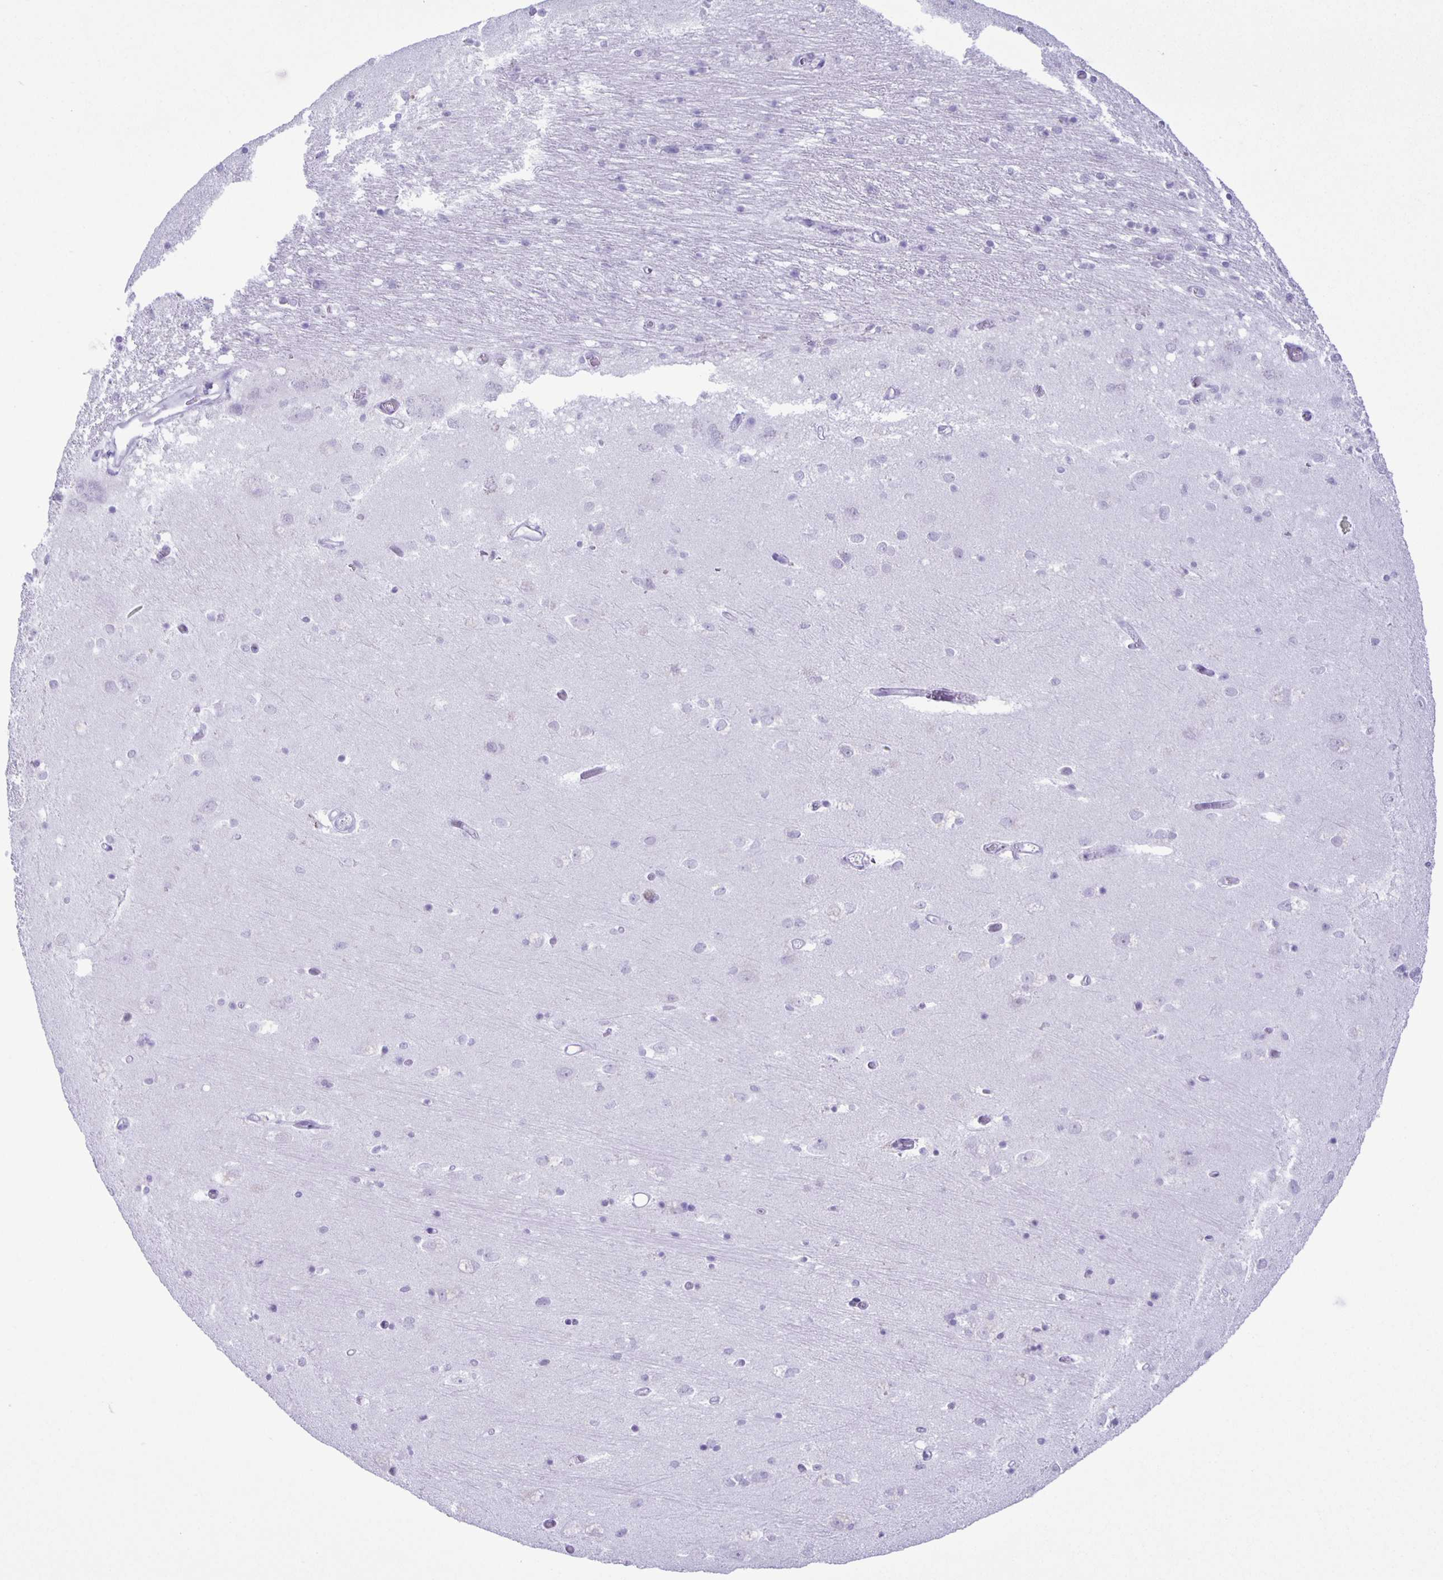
{"staining": {"intensity": "negative", "quantity": "none", "location": "none"}, "tissue": "caudate", "cell_type": "Glial cells", "image_type": "normal", "snomed": [{"axis": "morphology", "description": "Normal tissue, NOS"}, {"axis": "topography", "description": "Lateral ventricle wall"}, {"axis": "topography", "description": "Hippocampus"}], "caption": "A histopathology image of caudate stained for a protein shows no brown staining in glial cells.", "gene": "EZHIP", "patient": {"sex": "female", "age": 63}}